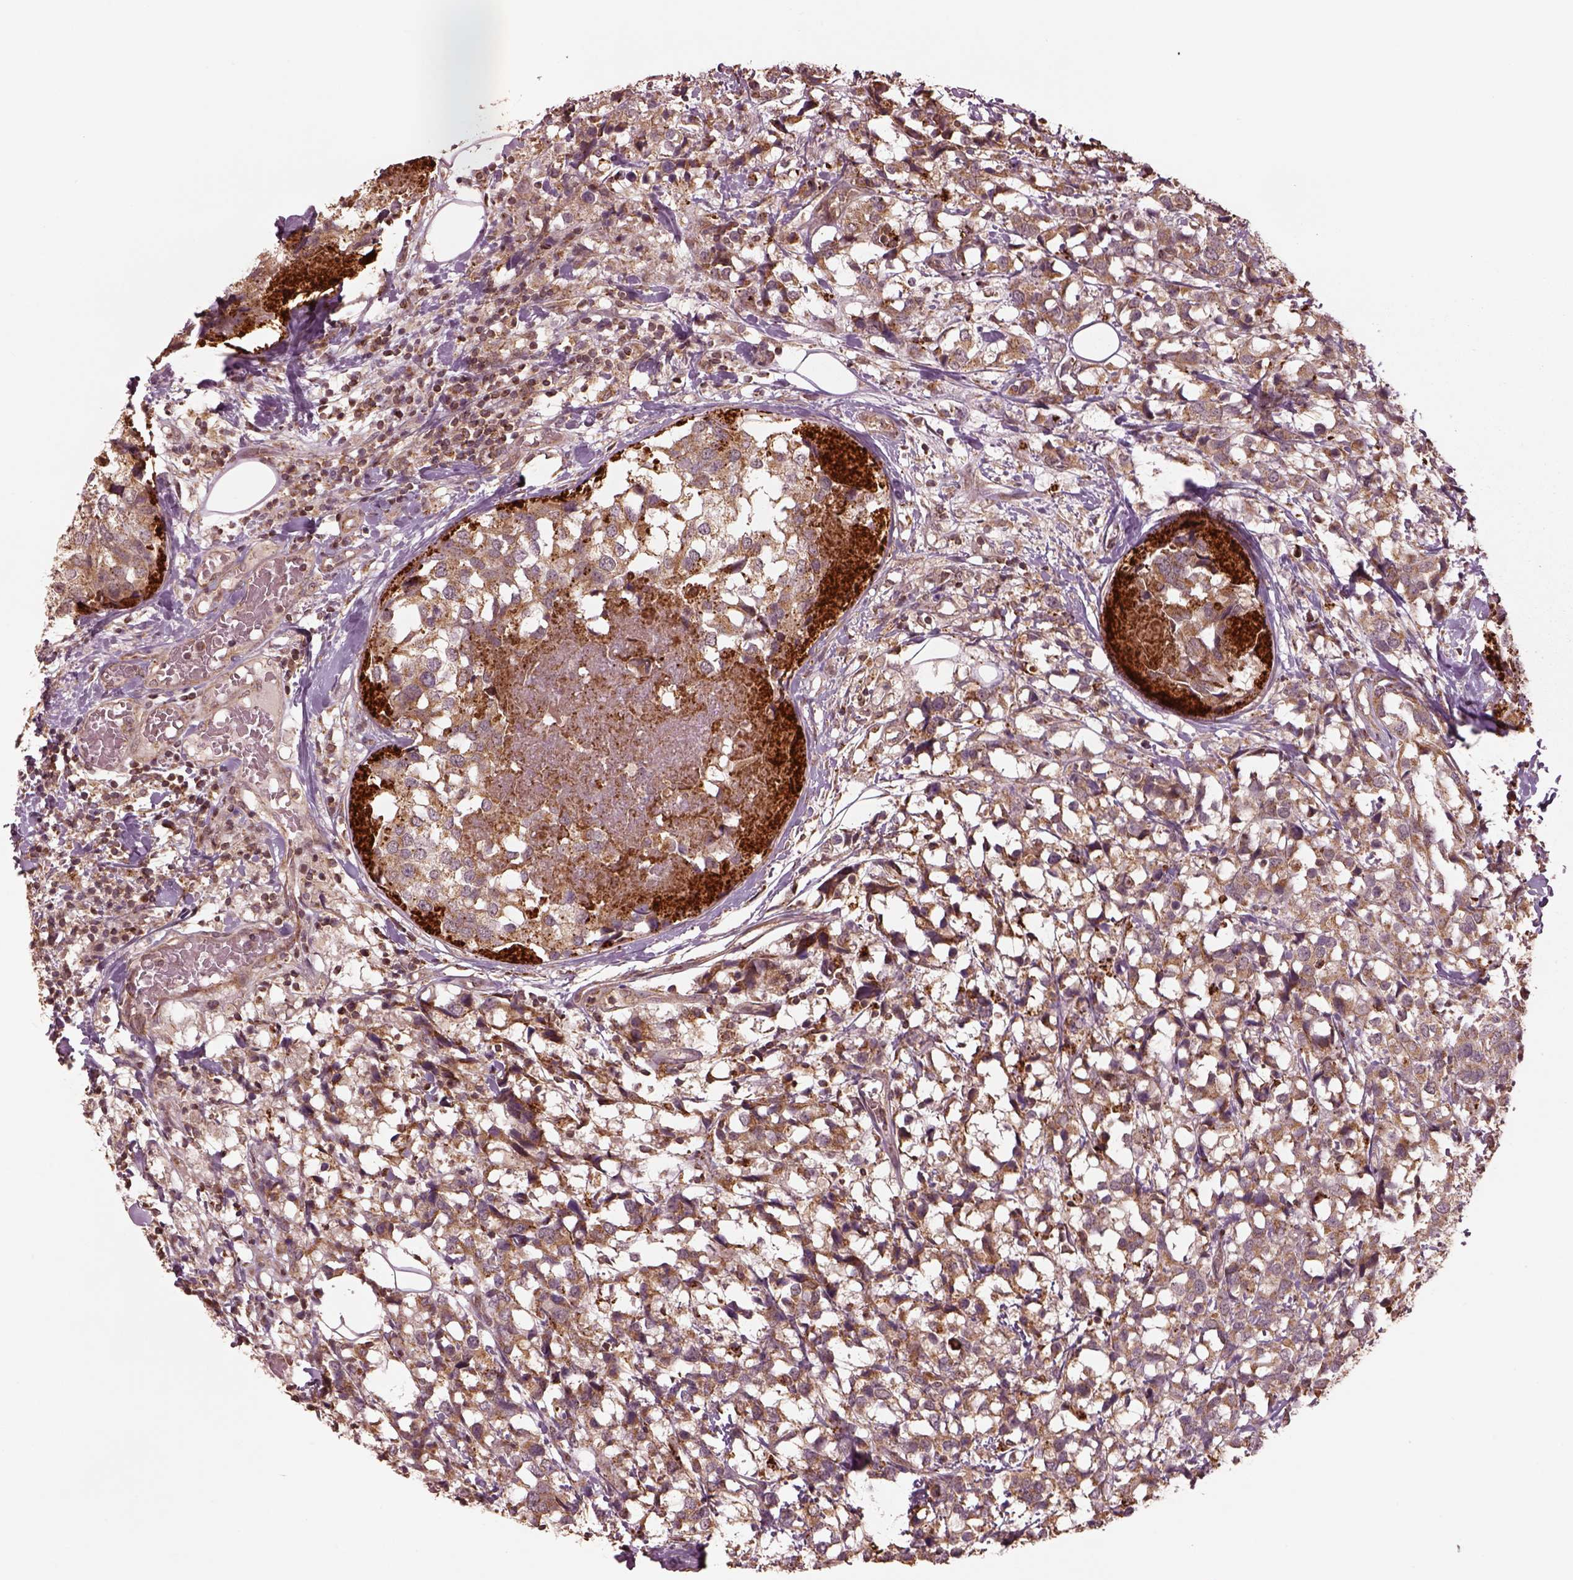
{"staining": {"intensity": "moderate", "quantity": ">75%", "location": "cytoplasmic/membranous"}, "tissue": "breast cancer", "cell_type": "Tumor cells", "image_type": "cancer", "snomed": [{"axis": "morphology", "description": "Lobular carcinoma"}, {"axis": "topography", "description": "Breast"}], "caption": "The immunohistochemical stain labels moderate cytoplasmic/membranous positivity in tumor cells of breast lobular carcinoma tissue. Nuclei are stained in blue.", "gene": "SEL1L3", "patient": {"sex": "female", "age": 59}}